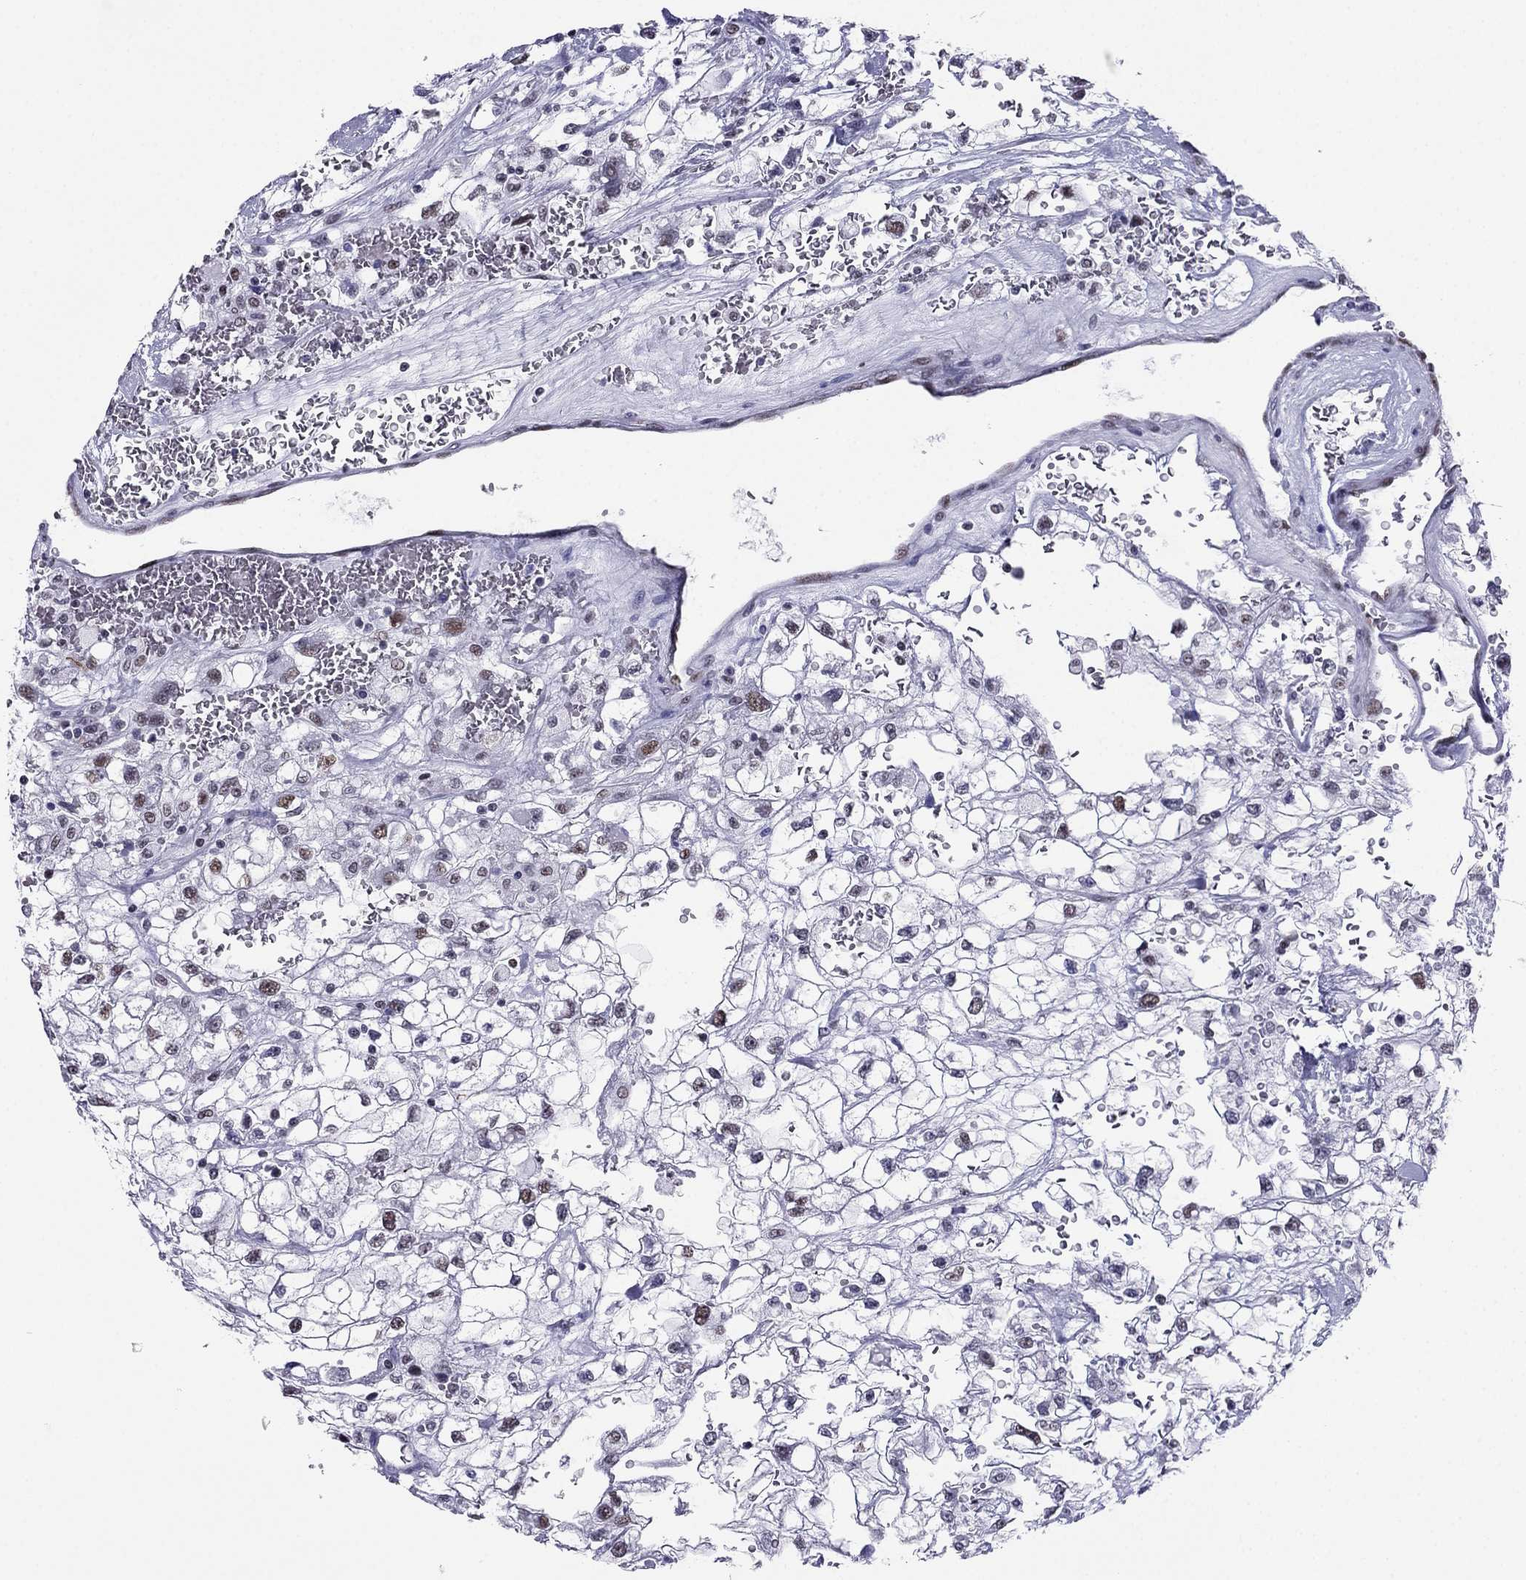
{"staining": {"intensity": "weak", "quantity": "<25%", "location": "nuclear"}, "tissue": "renal cancer", "cell_type": "Tumor cells", "image_type": "cancer", "snomed": [{"axis": "morphology", "description": "Adenocarcinoma, NOS"}, {"axis": "topography", "description": "Kidney"}], "caption": "This photomicrograph is of renal adenocarcinoma stained with immunohistochemistry to label a protein in brown with the nuclei are counter-stained blue. There is no staining in tumor cells. (Immunohistochemistry (ihc), brightfield microscopy, high magnification).", "gene": "PPM1G", "patient": {"sex": "male", "age": 59}}